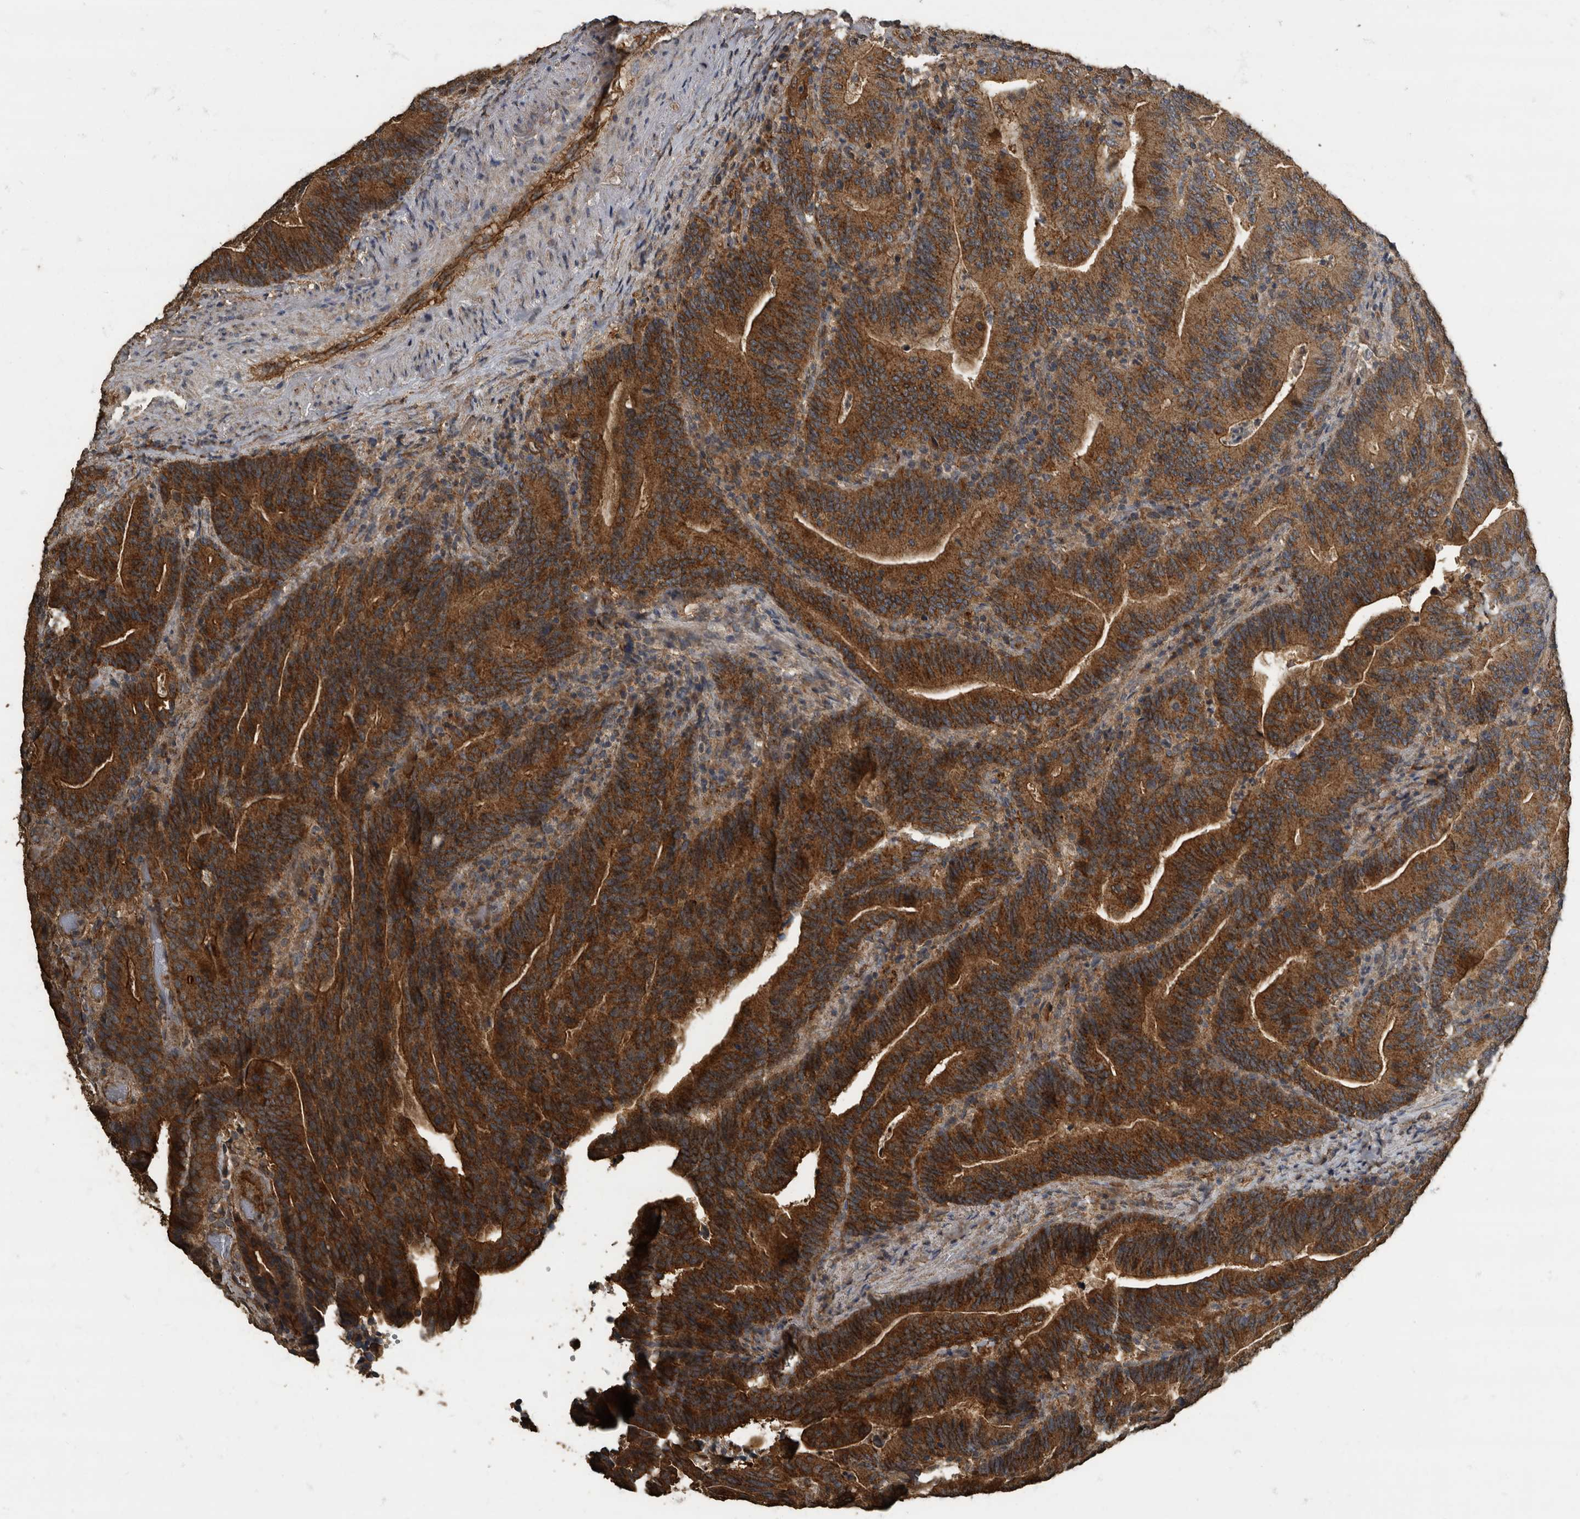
{"staining": {"intensity": "strong", "quantity": ">75%", "location": "cytoplasmic/membranous"}, "tissue": "colorectal cancer", "cell_type": "Tumor cells", "image_type": "cancer", "snomed": [{"axis": "morphology", "description": "Adenocarcinoma, NOS"}, {"axis": "topography", "description": "Colon"}], "caption": "Strong cytoplasmic/membranous staining is identified in about >75% of tumor cells in adenocarcinoma (colorectal).", "gene": "IL15RA", "patient": {"sex": "female", "age": 66}}